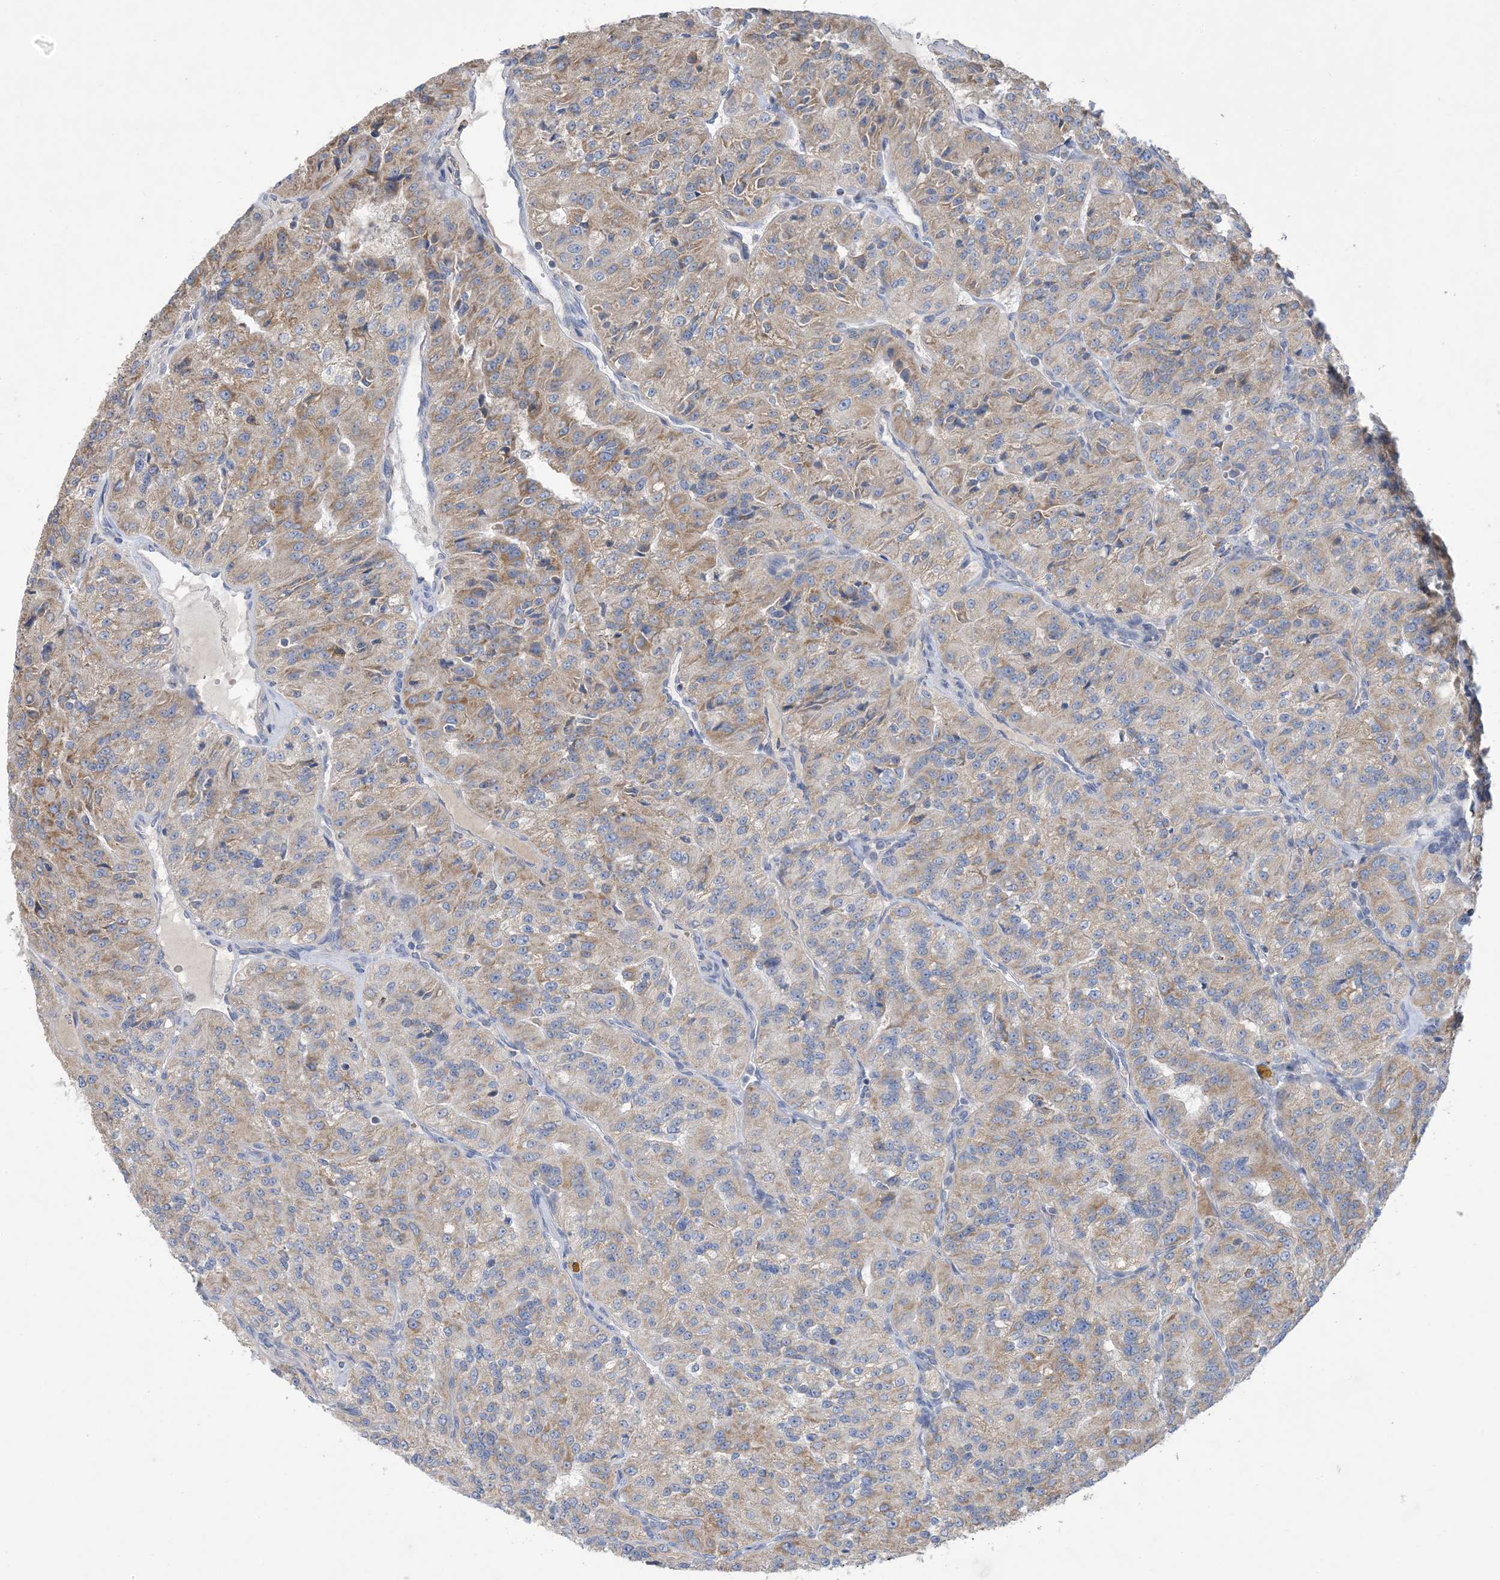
{"staining": {"intensity": "moderate", "quantity": "25%-75%", "location": "cytoplasmic/membranous"}, "tissue": "renal cancer", "cell_type": "Tumor cells", "image_type": "cancer", "snomed": [{"axis": "morphology", "description": "Adenocarcinoma, NOS"}, {"axis": "topography", "description": "Kidney"}], "caption": "Immunohistochemical staining of renal cancer displays medium levels of moderate cytoplasmic/membranous protein staining in about 25%-75% of tumor cells.", "gene": "CLEC16A", "patient": {"sex": "female", "age": 63}}